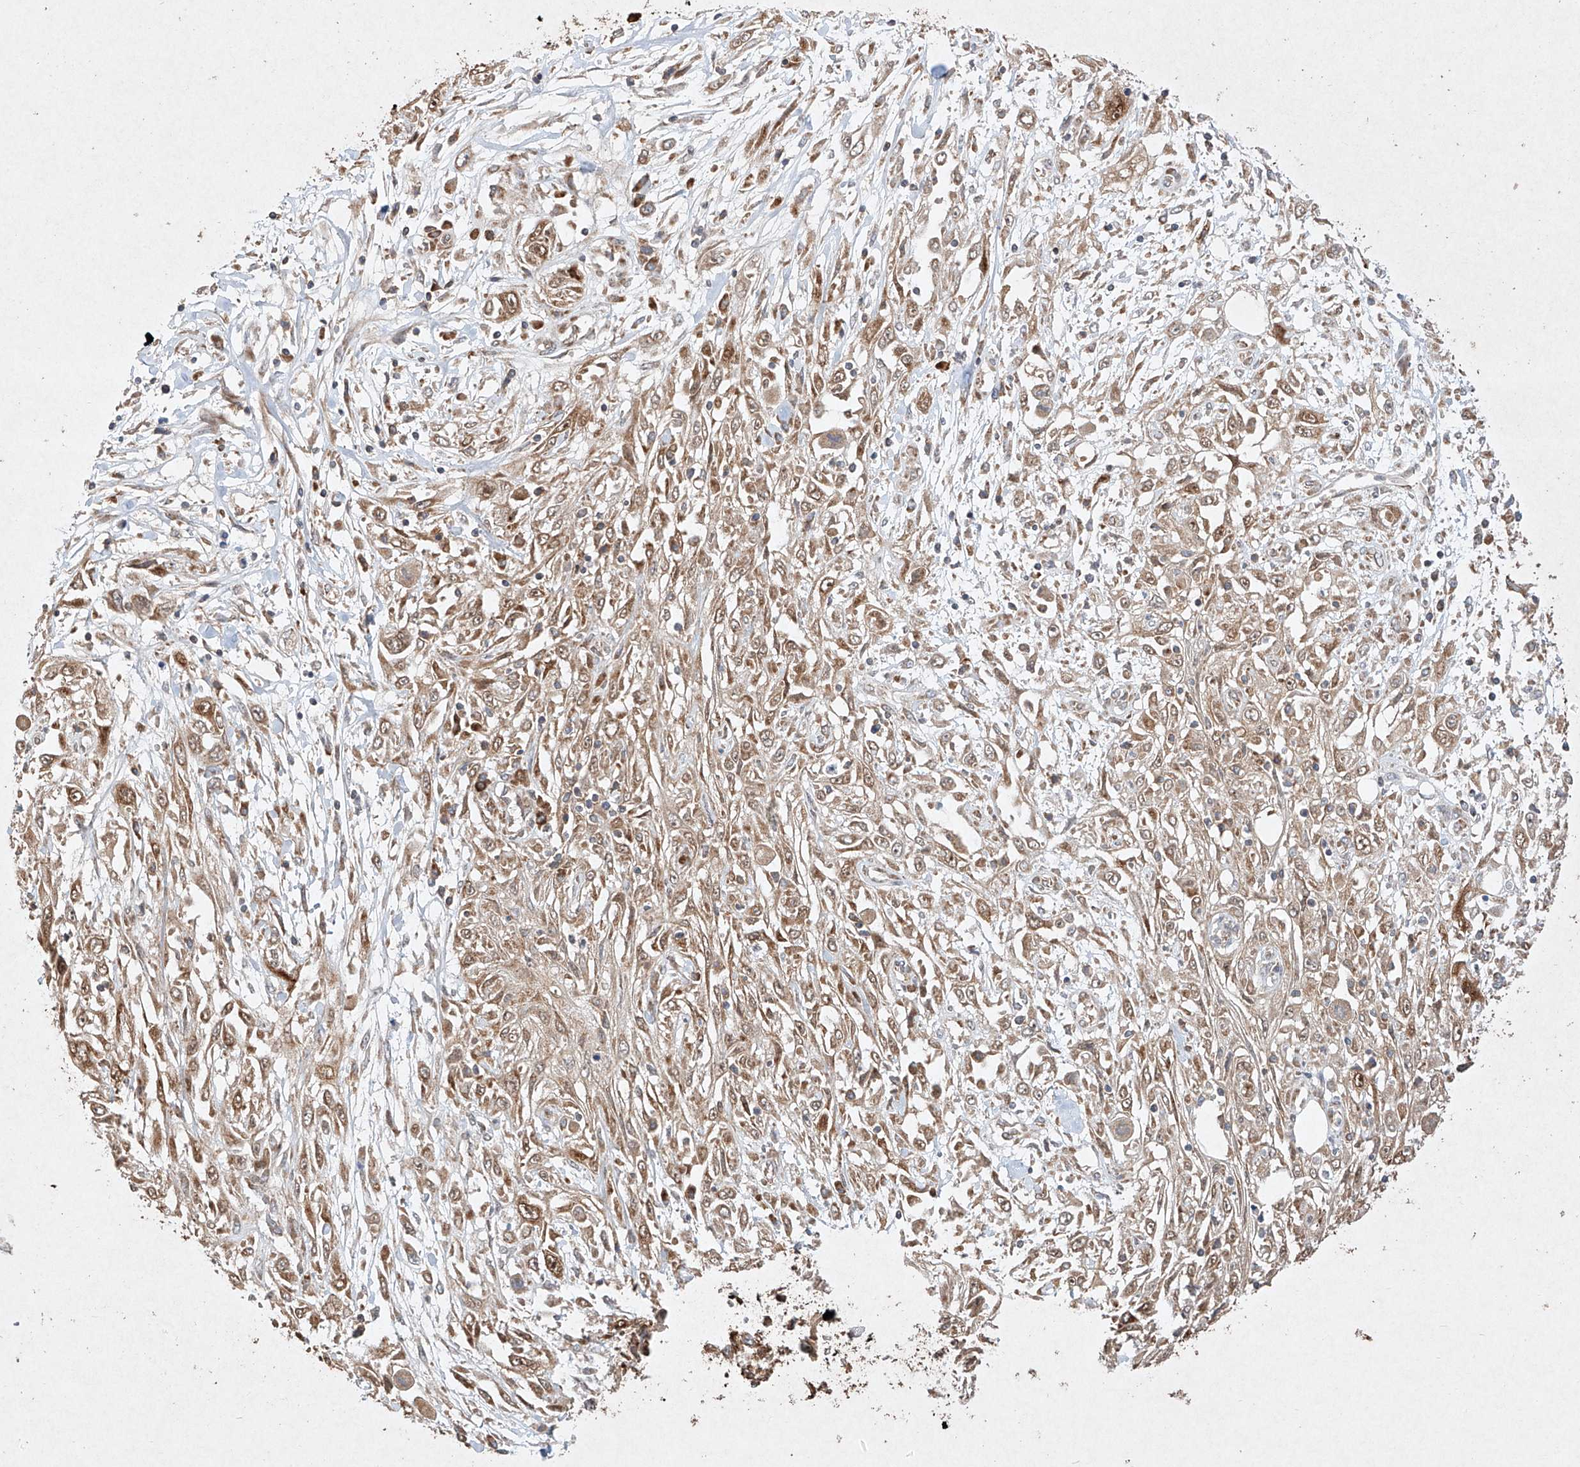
{"staining": {"intensity": "moderate", "quantity": ">75%", "location": "cytoplasmic/membranous"}, "tissue": "skin cancer", "cell_type": "Tumor cells", "image_type": "cancer", "snomed": [{"axis": "morphology", "description": "Squamous cell carcinoma, NOS"}, {"axis": "morphology", "description": "Squamous cell carcinoma, metastatic, NOS"}, {"axis": "topography", "description": "Skin"}, {"axis": "topography", "description": "Lymph node"}], "caption": "The image displays staining of skin cancer (squamous cell carcinoma), revealing moderate cytoplasmic/membranous protein positivity (brown color) within tumor cells.", "gene": "SEMA3B", "patient": {"sex": "male", "age": 75}}